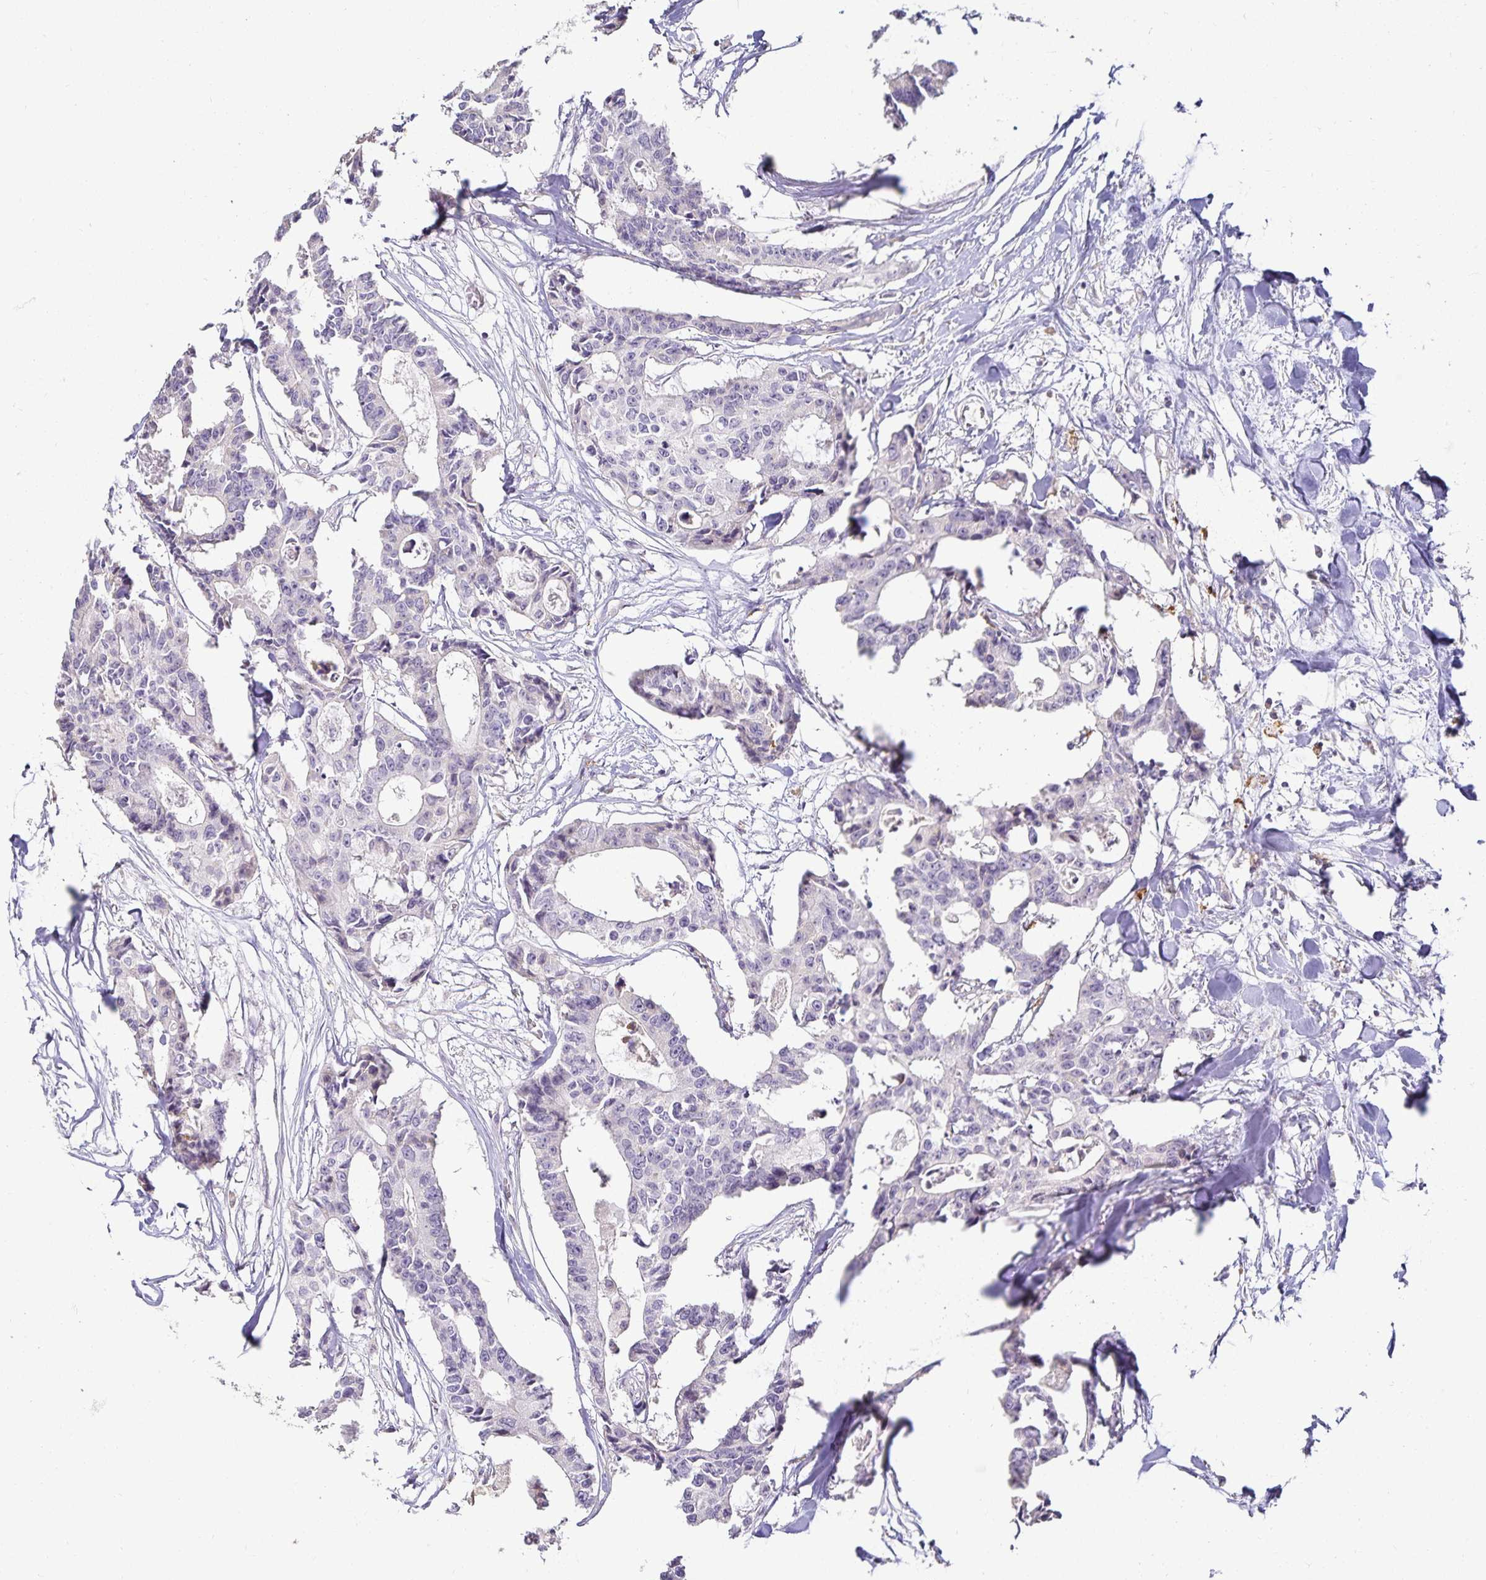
{"staining": {"intensity": "negative", "quantity": "none", "location": "none"}, "tissue": "colorectal cancer", "cell_type": "Tumor cells", "image_type": "cancer", "snomed": [{"axis": "morphology", "description": "Adenocarcinoma, NOS"}, {"axis": "topography", "description": "Rectum"}], "caption": "IHC histopathology image of neoplastic tissue: adenocarcinoma (colorectal) stained with DAB demonstrates no significant protein staining in tumor cells. The staining was performed using DAB (3,3'-diaminobenzidine) to visualize the protein expression in brown, while the nuclei were stained in blue with hematoxylin (Magnification: 20x).", "gene": "GP2", "patient": {"sex": "male", "age": 57}}